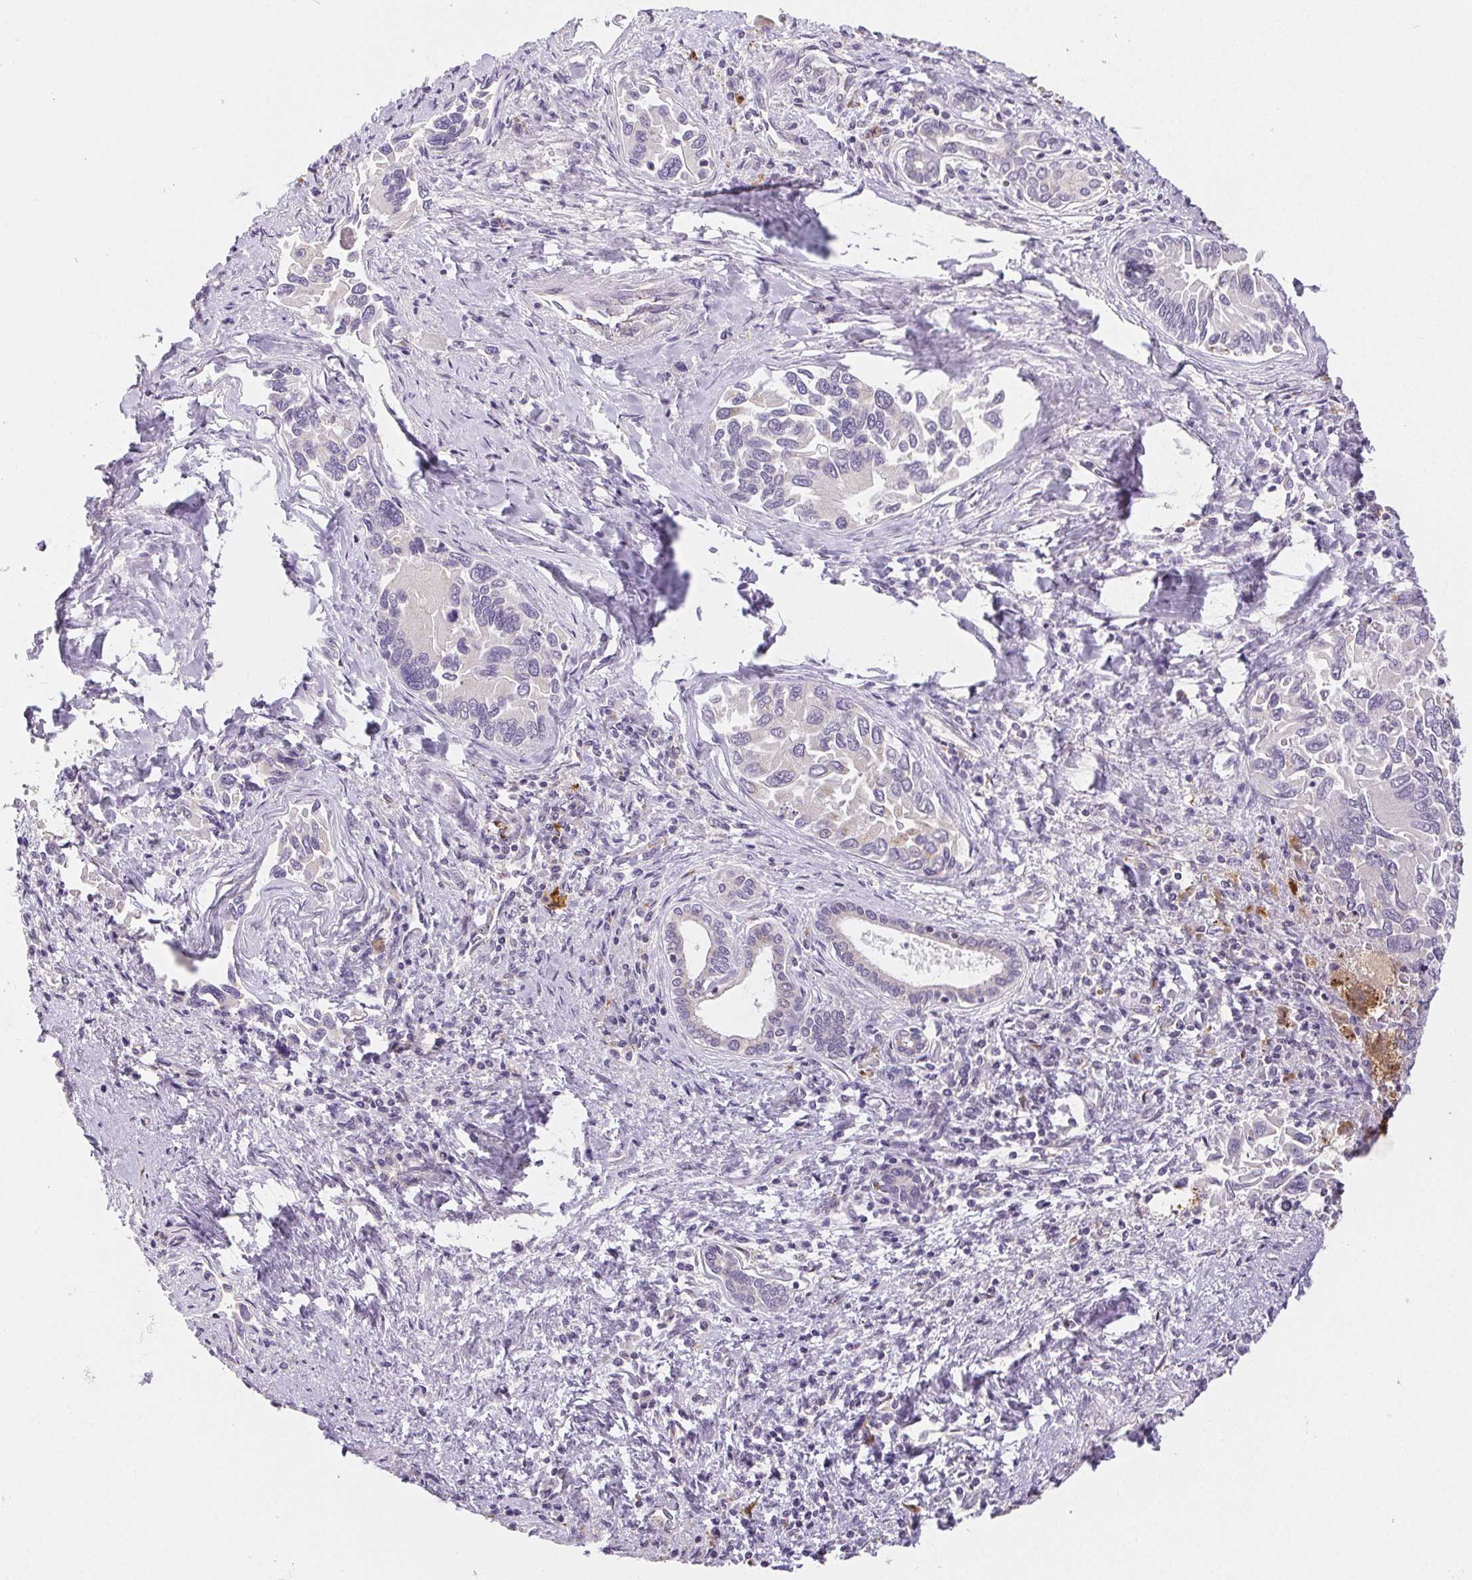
{"staining": {"intensity": "negative", "quantity": "none", "location": "none"}, "tissue": "liver cancer", "cell_type": "Tumor cells", "image_type": "cancer", "snomed": [{"axis": "morphology", "description": "Cholangiocarcinoma"}, {"axis": "topography", "description": "Liver"}], "caption": "Tumor cells show no significant protein positivity in liver cancer.", "gene": "LIPA", "patient": {"sex": "male", "age": 66}}